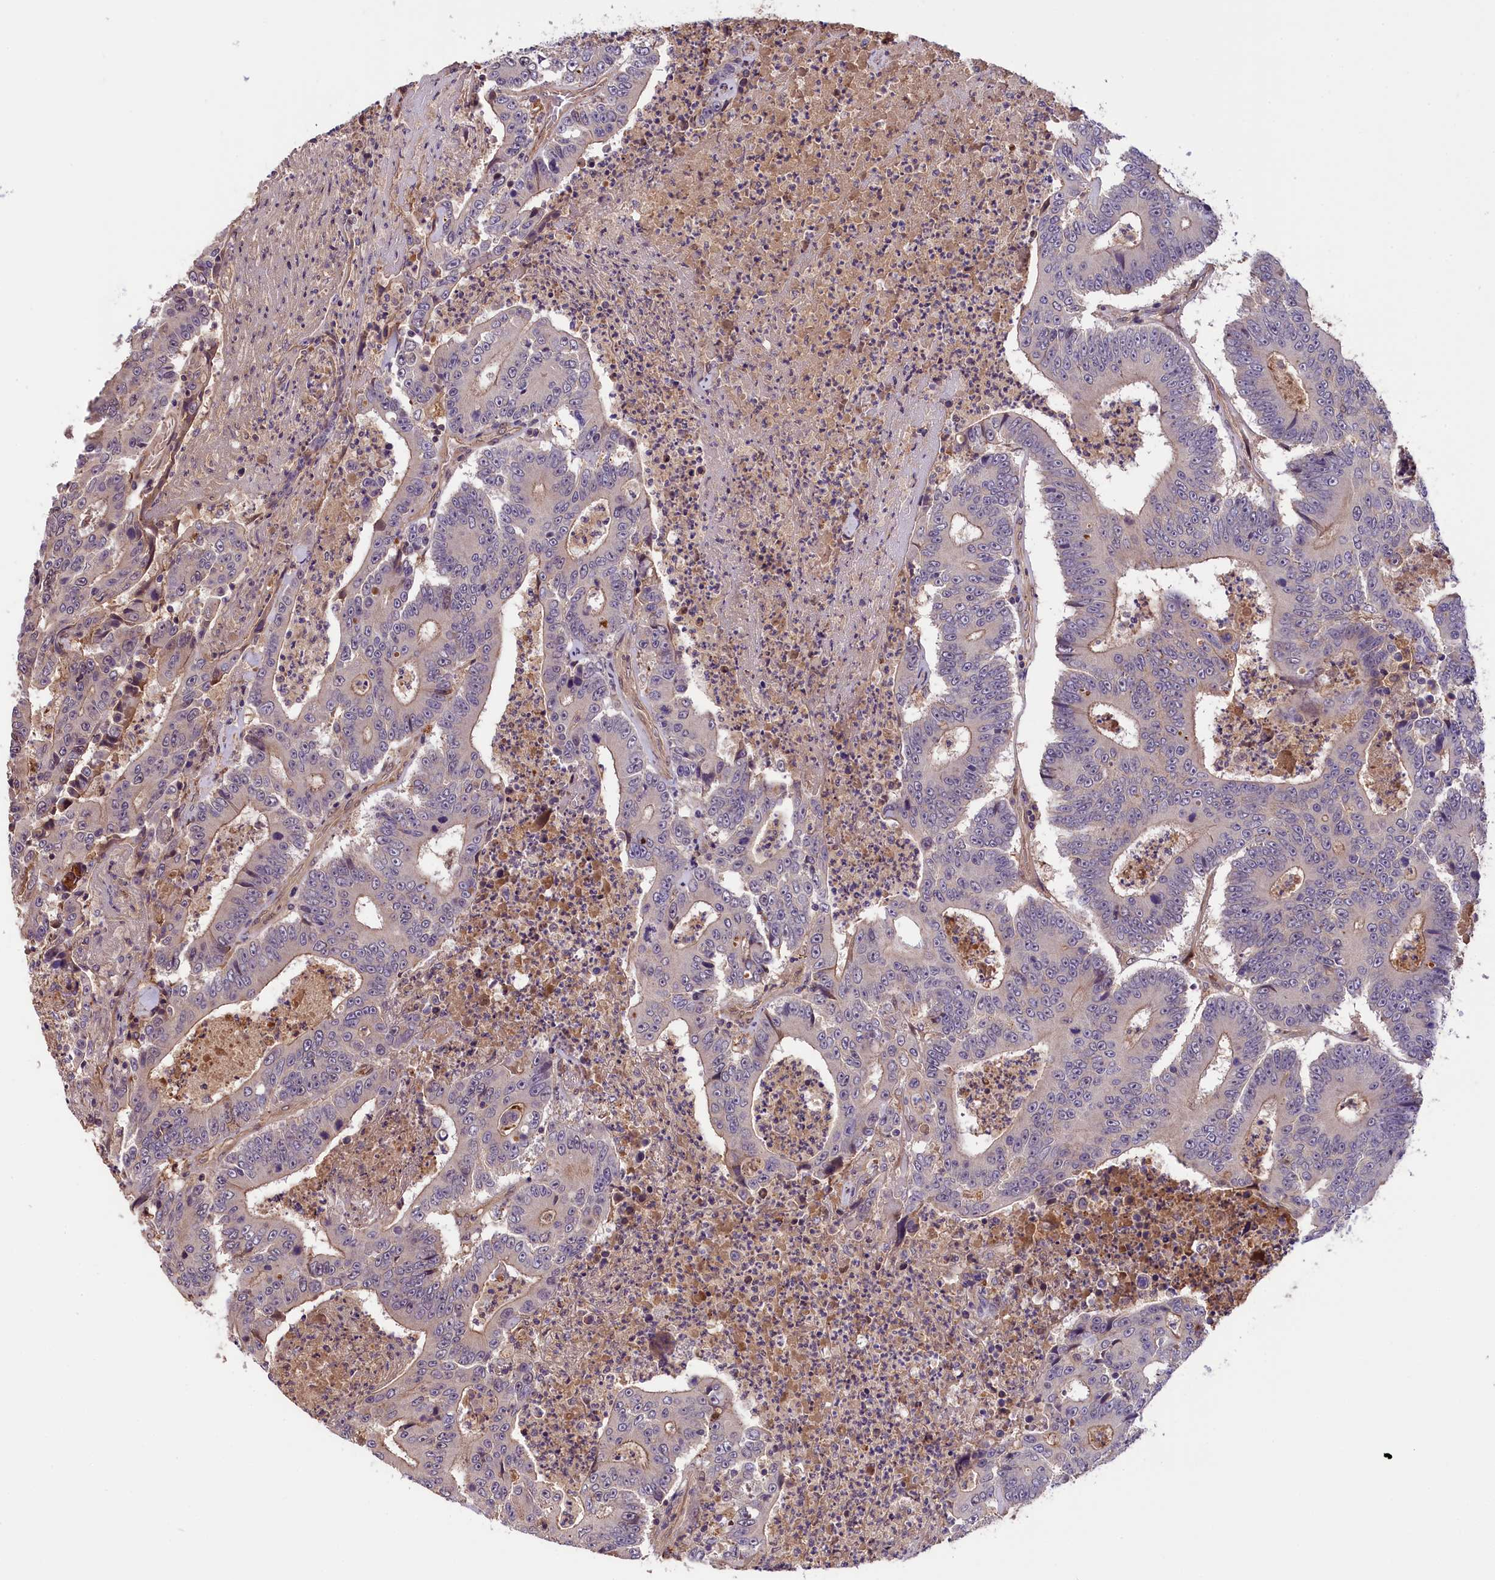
{"staining": {"intensity": "moderate", "quantity": "<25%", "location": "cytoplasmic/membranous"}, "tissue": "colorectal cancer", "cell_type": "Tumor cells", "image_type": "cancer", "snomed": [{"axis": "morphology", "description": "Adenocarcinoma, NOS"}, {"axis": "topography", "description": "Colon"}], "caption": "A brown stain labels moderate cytoplasmic/membranous expression of a protein in colorectal adenocarcinoma tumor cells.", "gene": "SETD6", "patient": {"sex": "male", "age": 83}}